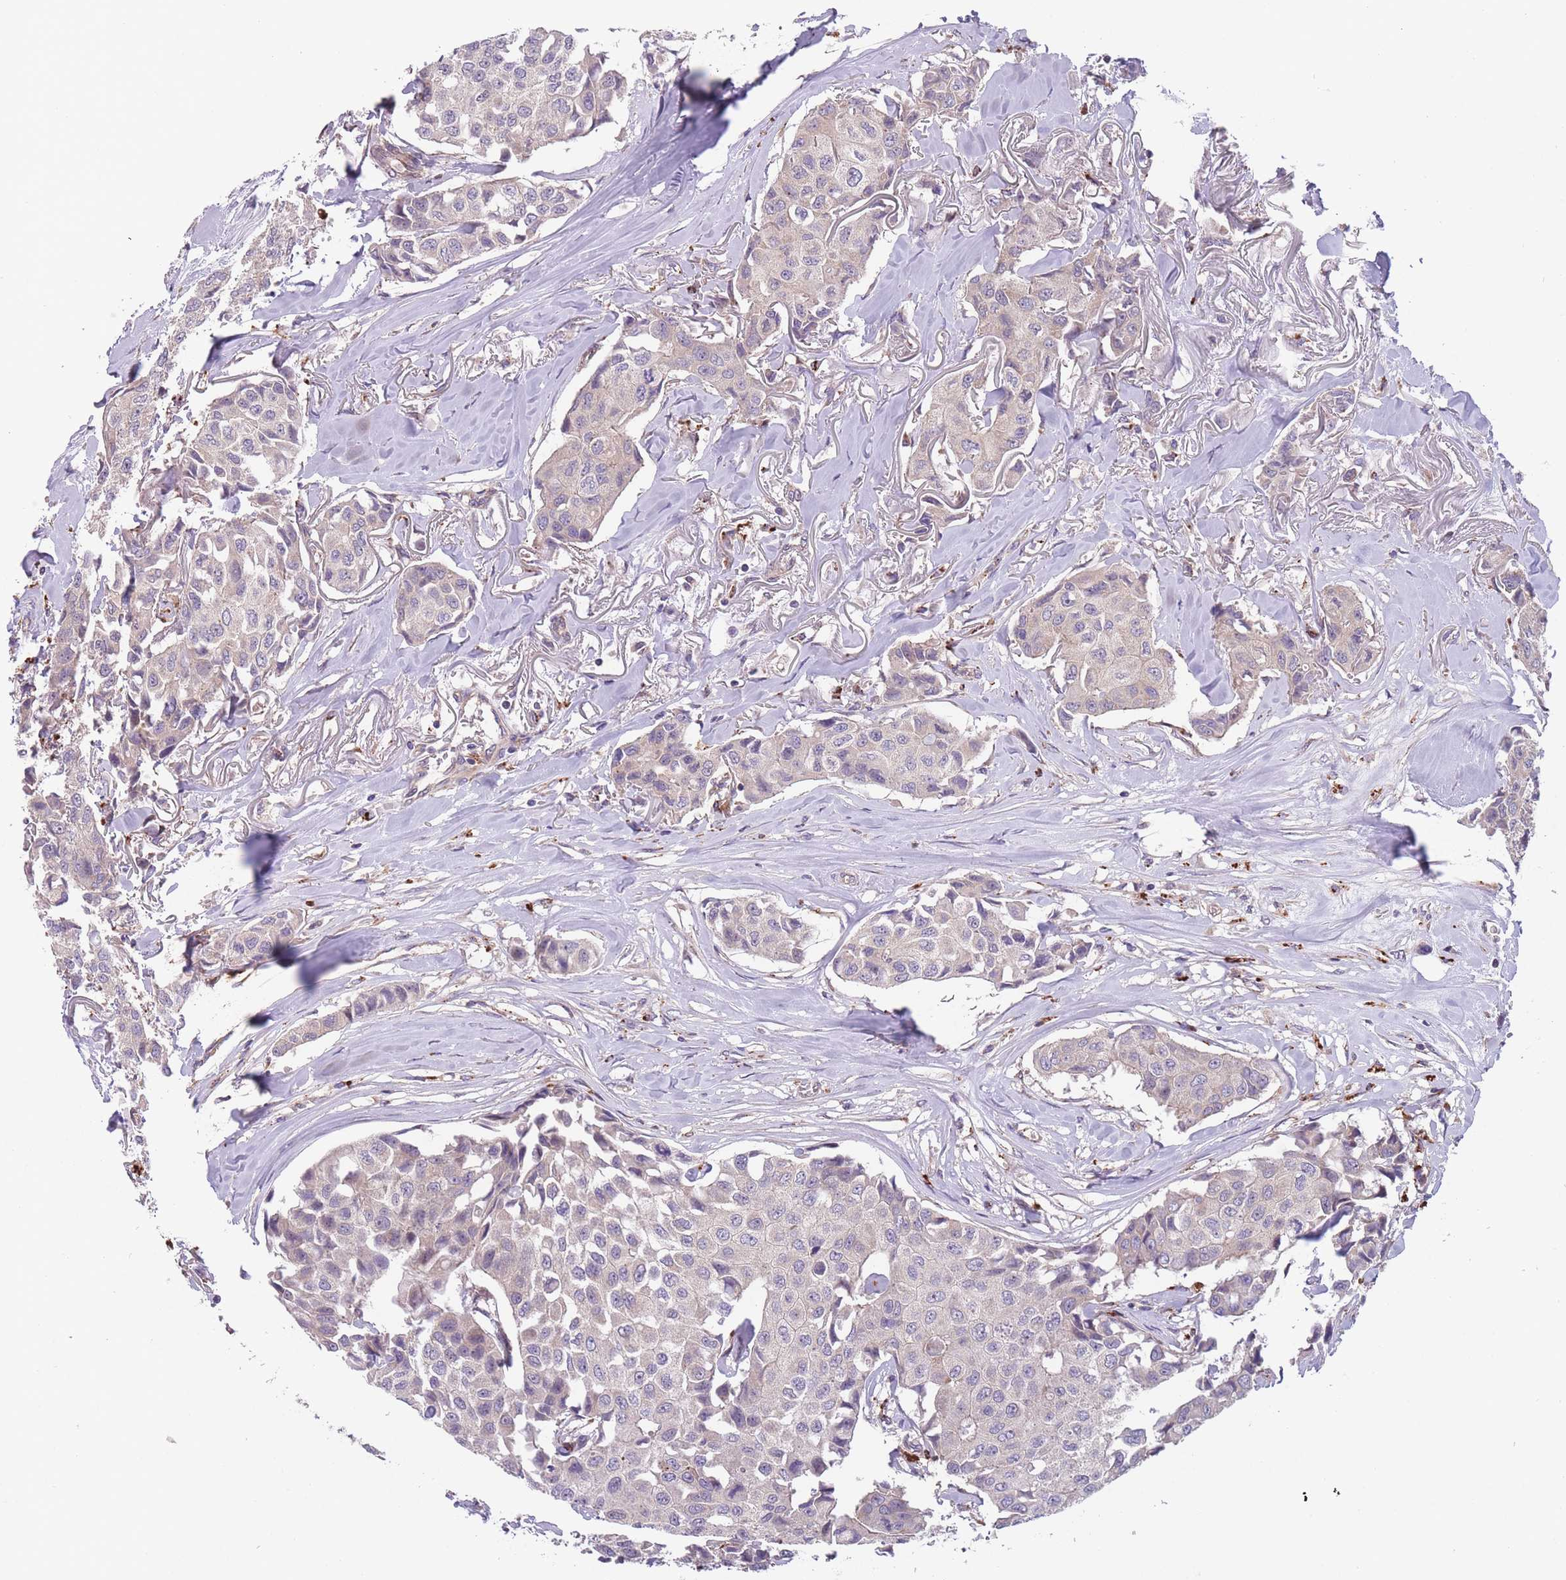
{"staining": {"intensity": "negative", "quantity": "none", "location": "none"}, "tissue": "breast cancer", "cell_type": "Tumor cells", "image_type": "cancer", "snomed": [{"axis": "morphology", "description": "Duct carcinoma"}, {"axis": "topography", "description": "Breast"}], "caption": "A high-resolution photomicrograph shows immunohistochemistry (IHC) staining of infiltrating ductal carcinoma (breast), which shows no significant staining in tumor cells.", "gene": "ITPKC", "patient": {"sex": "female", "age": 80}}